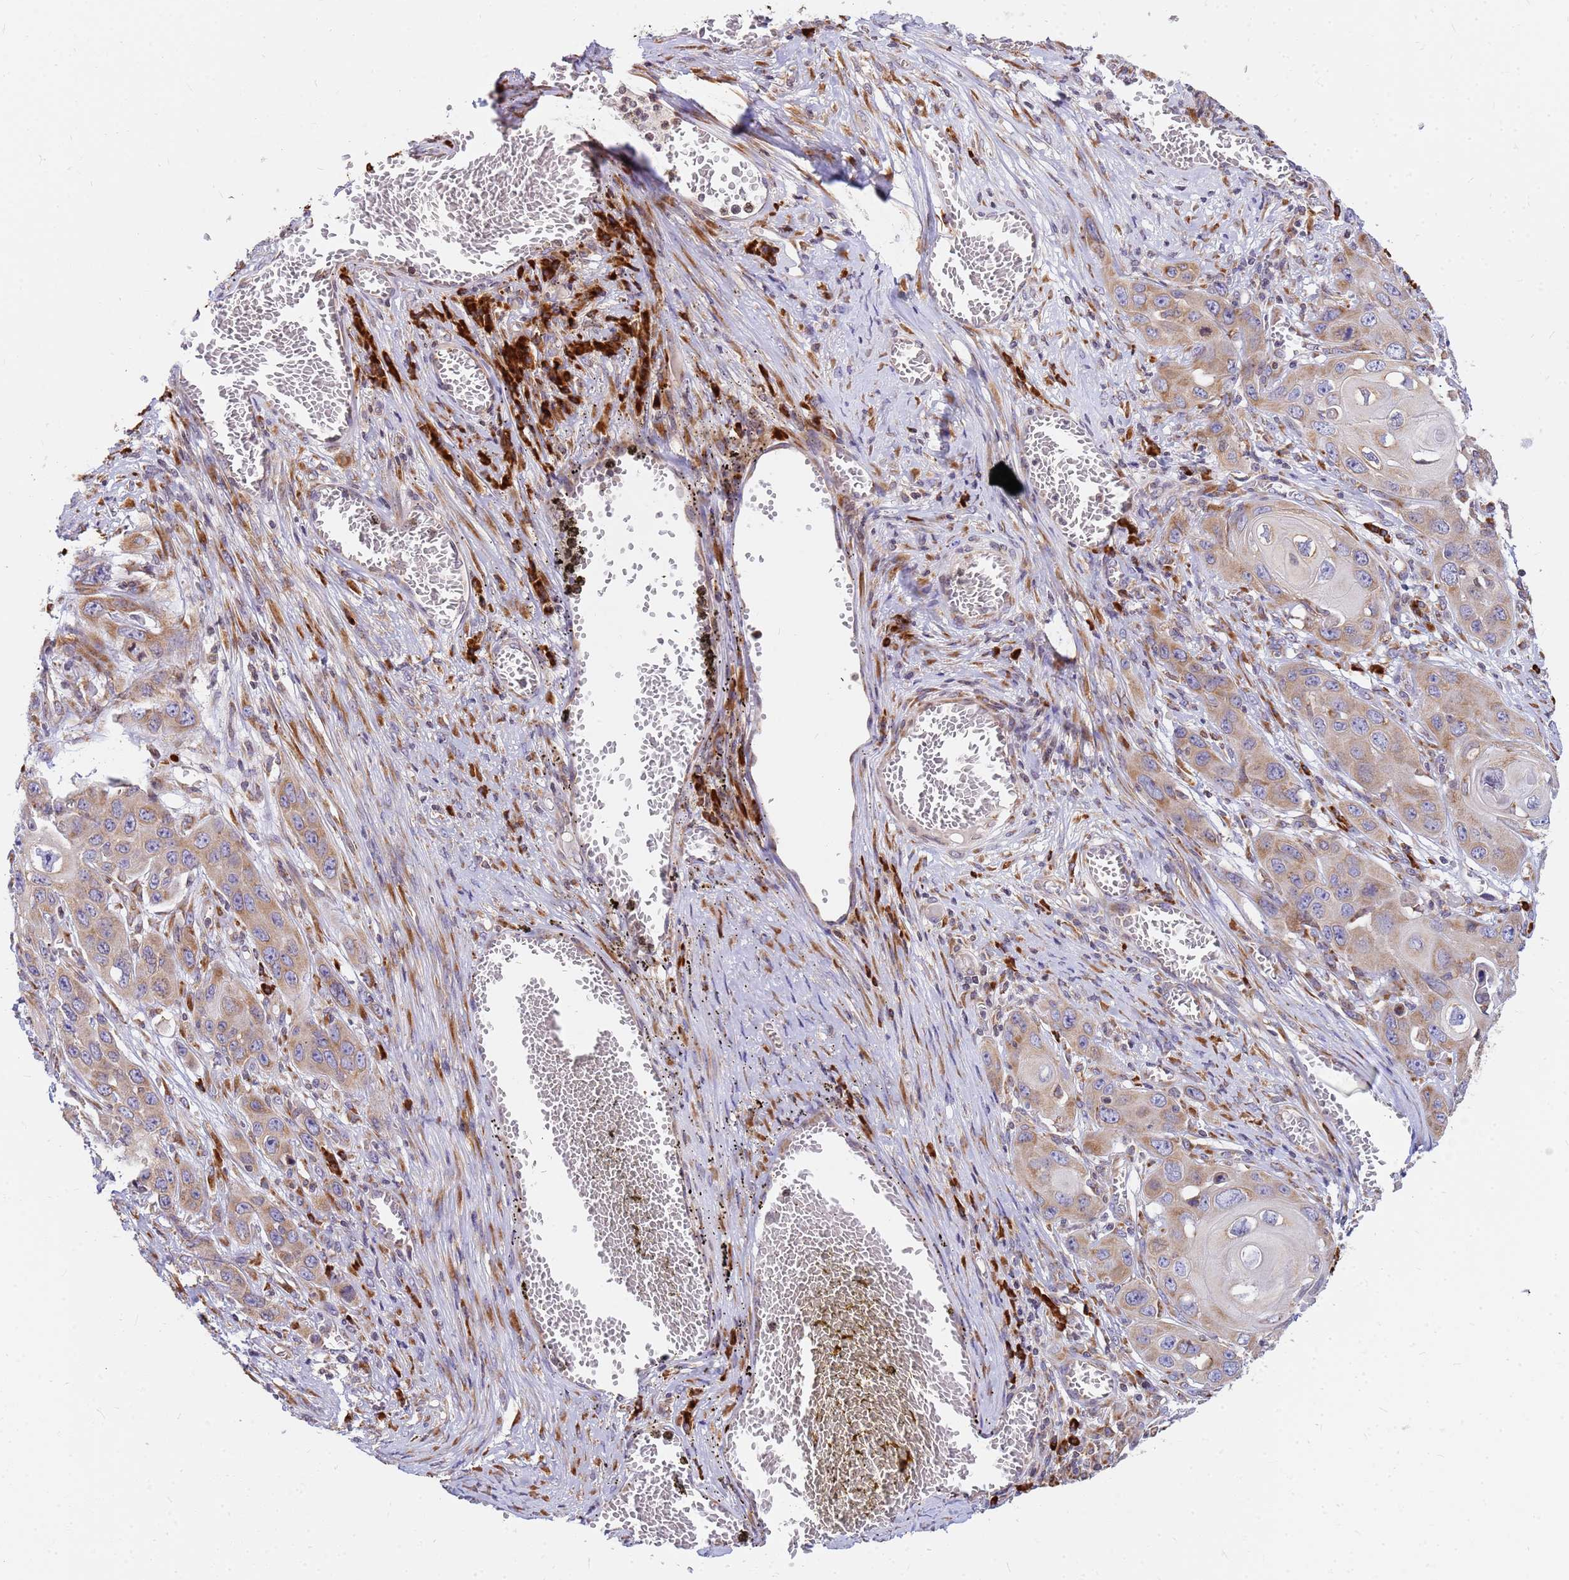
{"staining": {"intensity": "weak", "quantity": ">75%", "location": "cytoplasmic/membranous"}, "tissue": "skin cancer", "cell_type": "Tumor cells", "image_type": "cancer", "snomed": [{"axis": "morphology", "description": "Squamous cell carcinoma, NOS"}, {"axis": "topography", "description": "Skin"}], "caption": "Skin cancer stained with IHC demonstrates weak cytoplasmic/membranous positivity in about >75% of tumor cells.", "gene": "SSR4", "patient": {"sex": "male", "age": 55}}